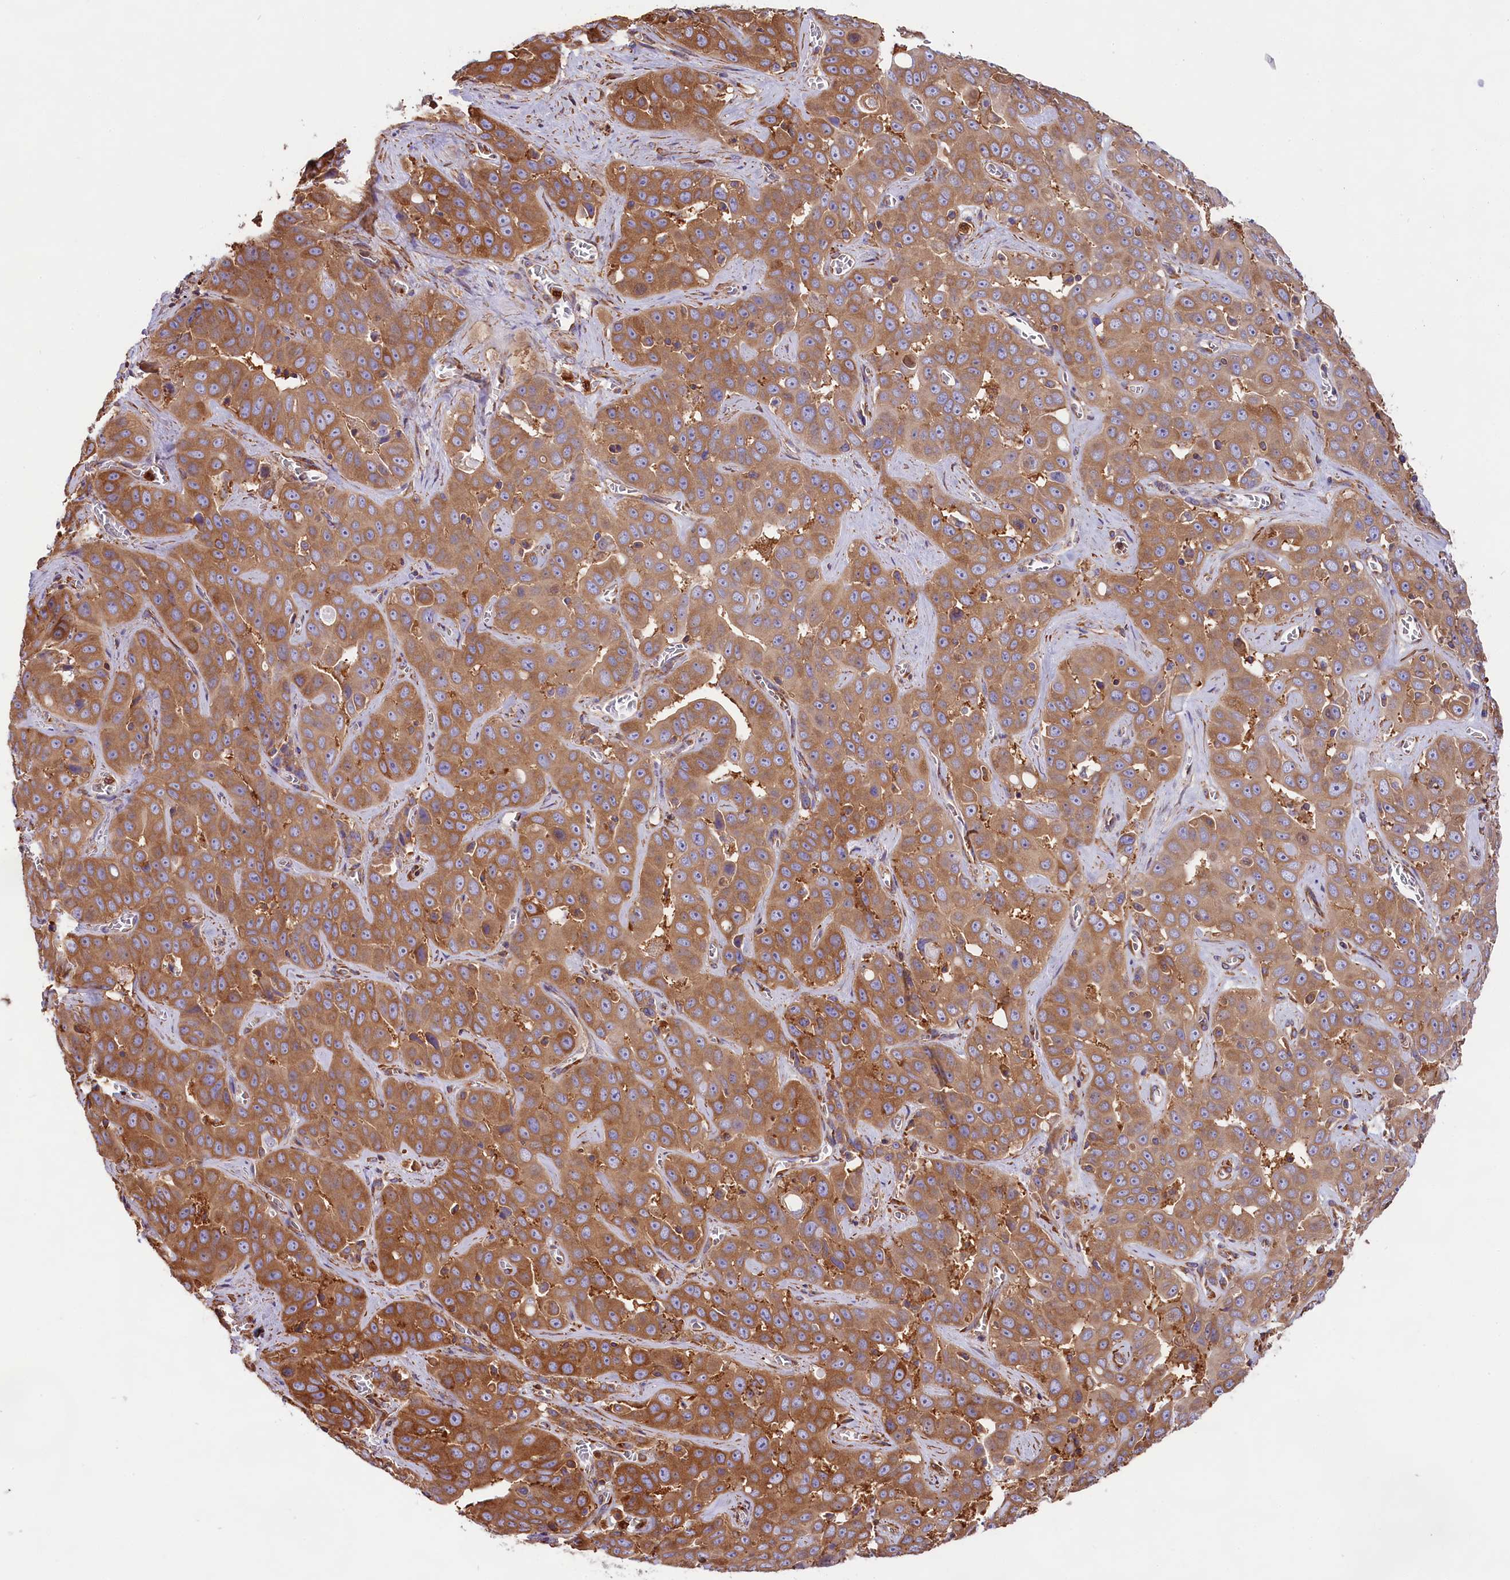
{"staining": {"intensity": "moderate", "quantity": ">75%", "location": "cytoplasmic/membranous"}, "tissue": "liver cancer", "cell_type": "Tumor cells", "image_type": "cancer", "snomed": [{"axis": "morphology", "description": "Cholangiocarcinoma"}, {"axis": "topography", "description": "Liver"}], "caption": "This image reveals immunohistochemistry (IHC) staining of human cholangiocarcinoma (liver), with medium moderate cytoplasmic/membranous positivity in about >75% of tumor cells.", "gene": "GYS1", "patient": {"sex": "female", "age": 52}}